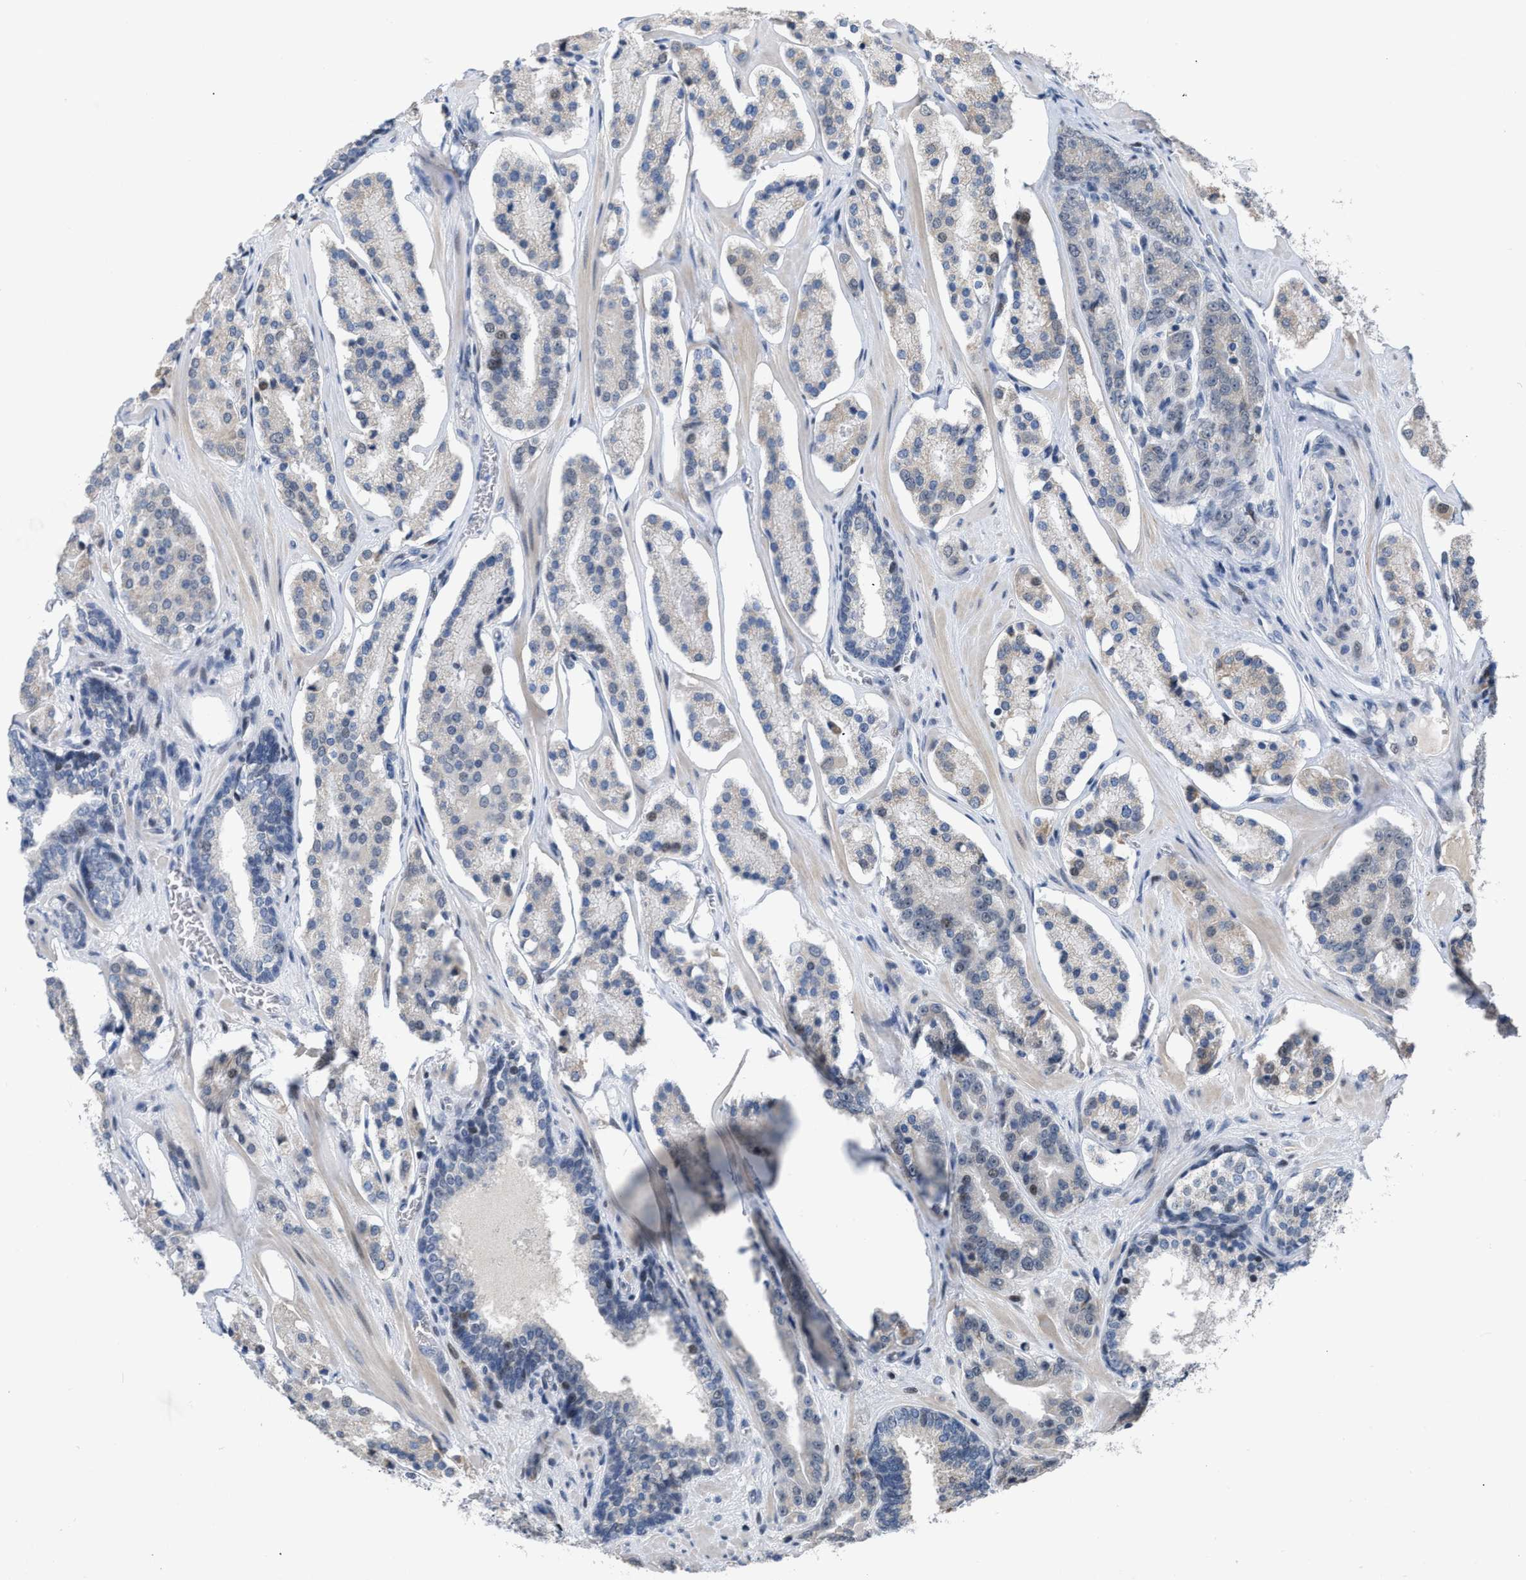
{"staining": {"intensity": "negative", "quantity": "none", "location": "none"}, "tissue": "prostate cancer", "cell_type": "Tumor cells", "image_type": "cancer", "snomed": [{"axis": "morphology", "description": "Adenocarcinoma, High grade"}, {"axis": "topography", "description": "Prostate"}], "caption": "The photomicrograph exhibits no significant expression in tumor cells of adenocarcinoma (high-grade) (prostate). (DAB immunohistochemistry (IHC) visualized using brightfield microscopy, high magnification).", "gene": "SETDB1", "patient": {"sex": "male", "age": 60}}